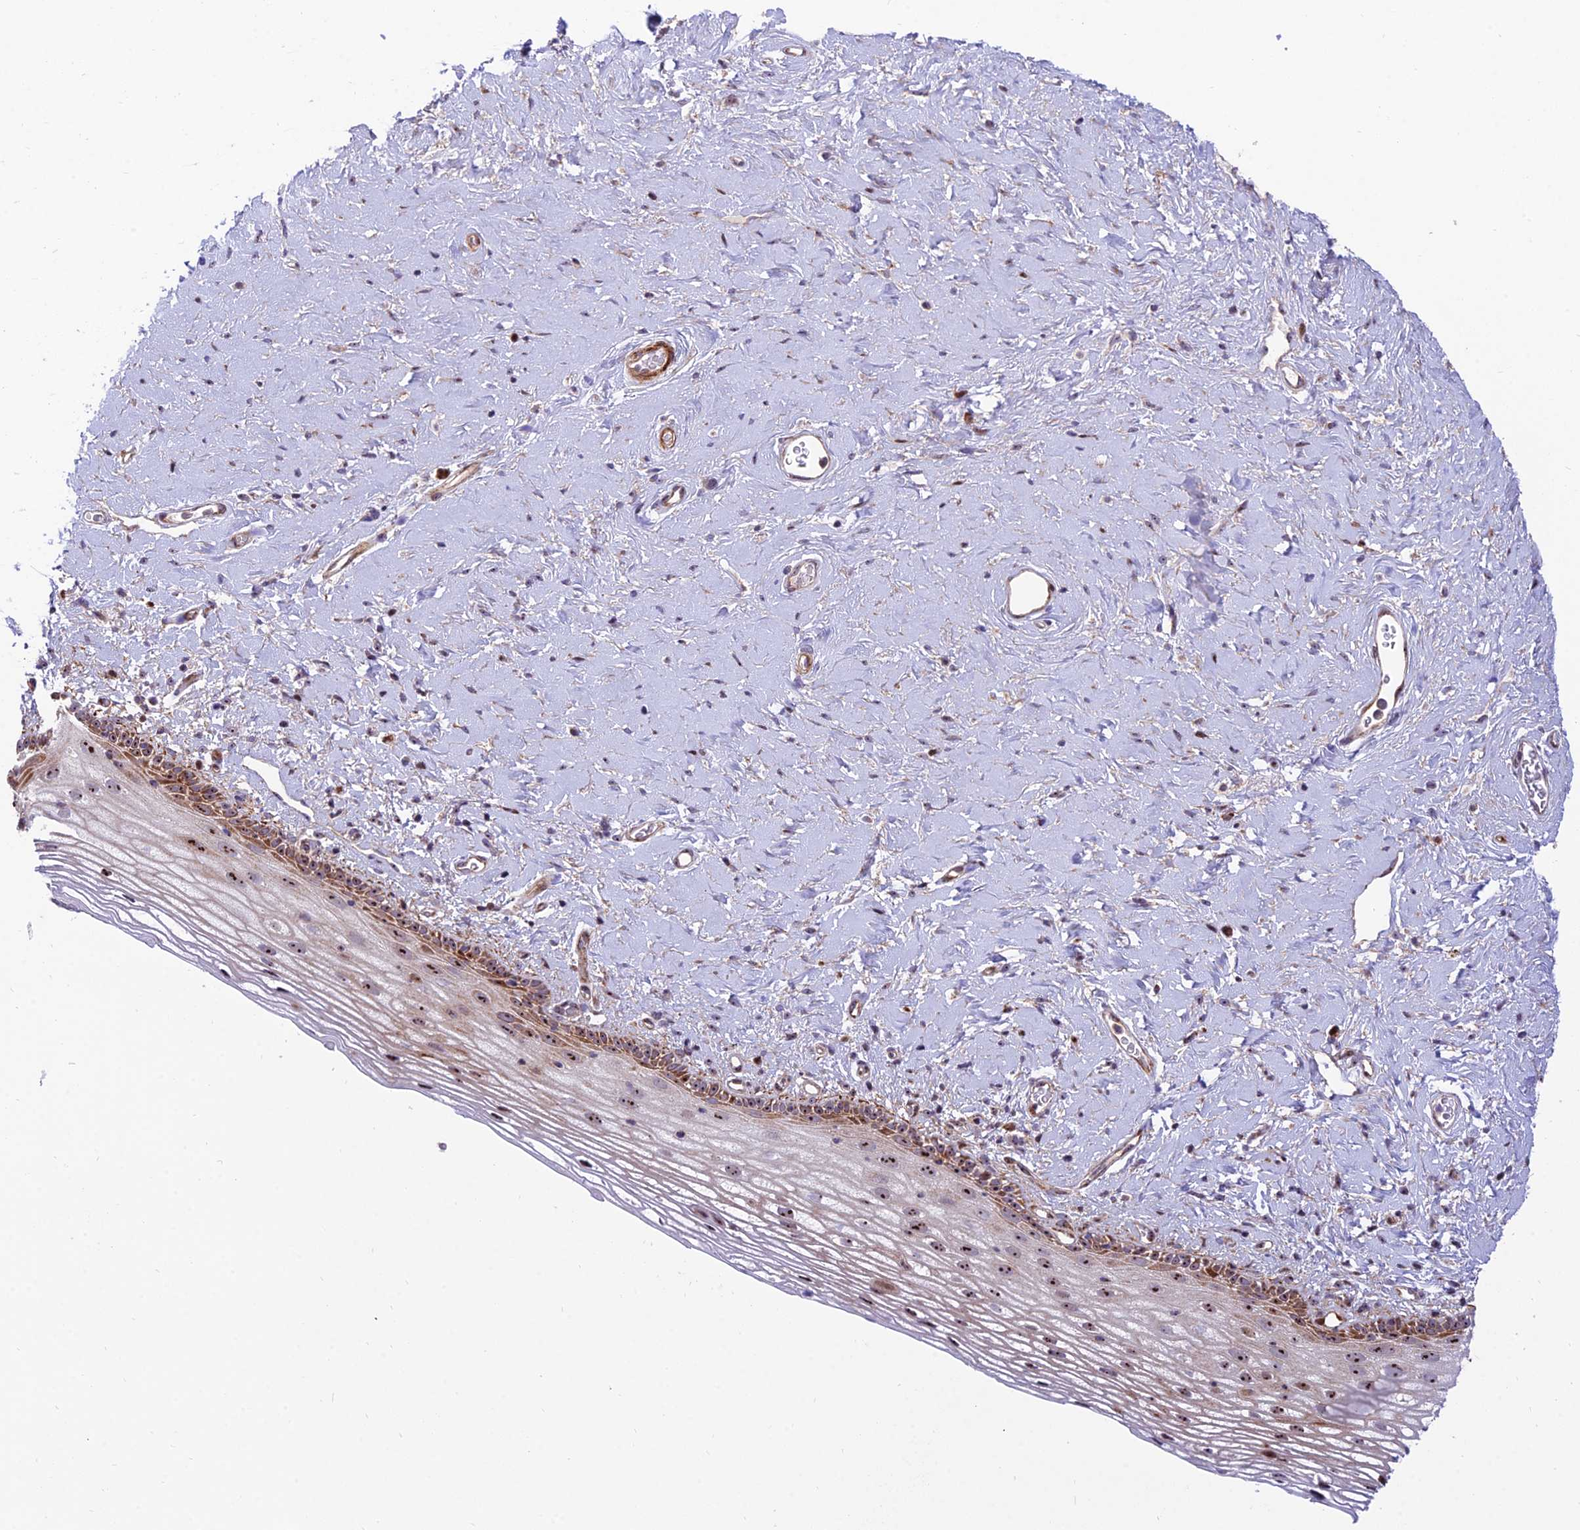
{"staining": {"intensity": "strong", "quantity": "25%-75%", "location": "cytoplasmic/membranous,nuclear"}, "tissue": "vagina", "cell_type": "Squamous epithelial cells", "image_type": "normal", "snomed": [{"axis": "morphology", "description": "Normal tissue, NOS"}, {"axis": "morphology", "description": "Adenocarcinoma, NOS"}, {"axis": "topography", "description": "Rectum"}, {"axis": "topography", "description": "Vagina"}], "caption": "Immunohistochemistry (IHC) photomicrograph of benign human vagina stained for a protein (brown), which exhibits high levels of strong cytoplasmic/membranous,nuclear positivity in about 25%-75% of squamous epithelial cells.", "gene": "KBTBD7", "patient": {"sex": "female", "age": 71}}